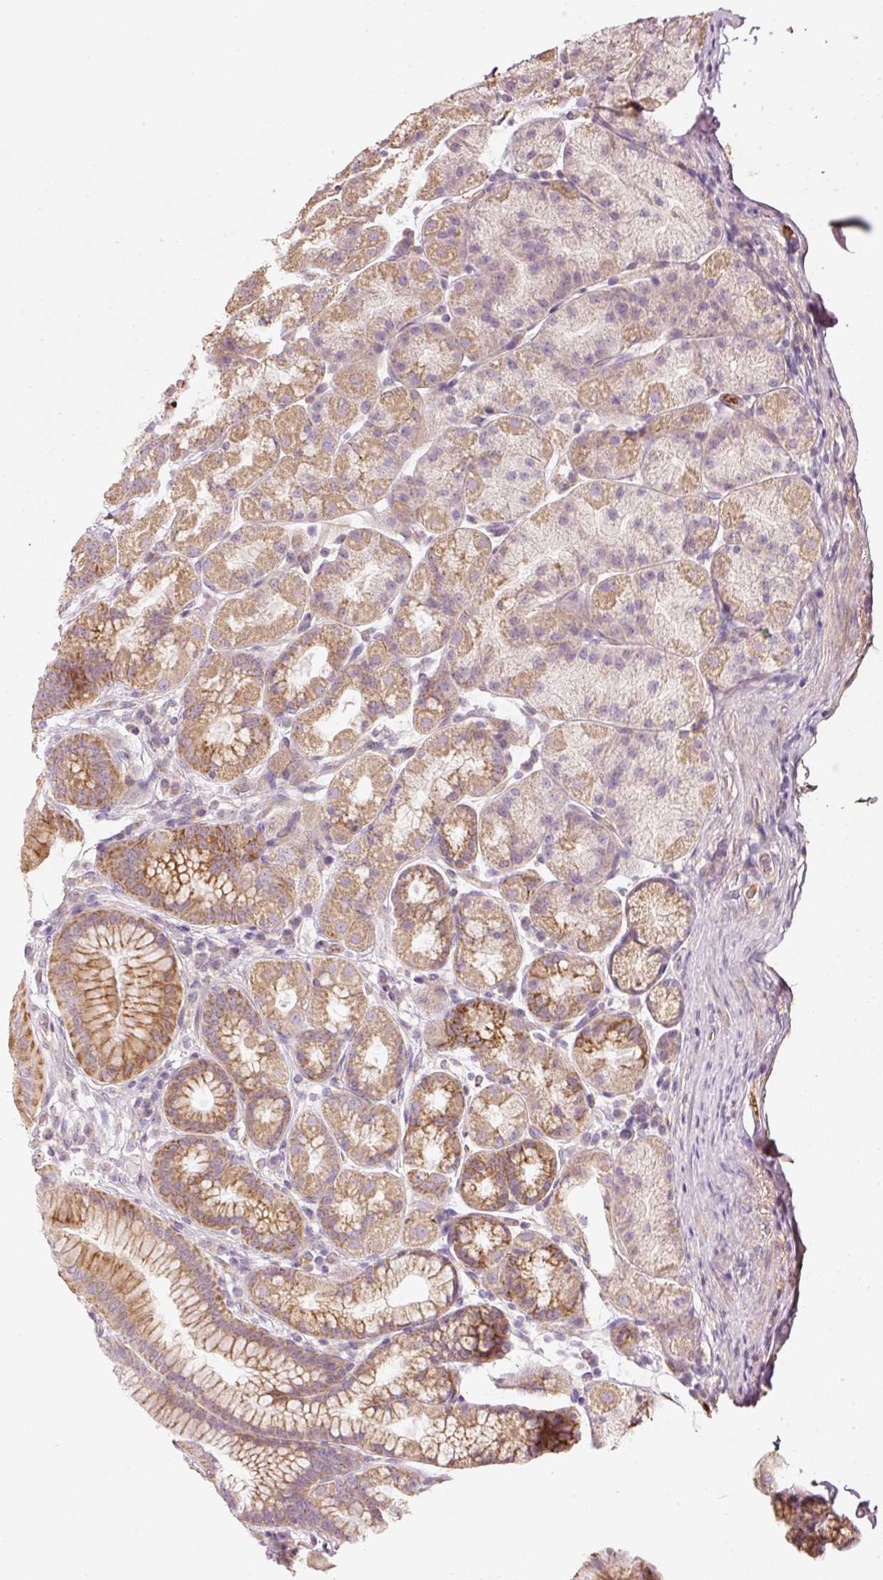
{"staining": {"intensity": "moderate", "quantity": "25%-75%", "location": "cytoplasmic/membranous"}, "tissue": "stomach", "cell_type": "Glandular cells", "image_type": "normal", "snomed": [{"axis": "morphology", "description": "Normal tissue, NOS"}, {"axis": "topography", "description": "Stomach, upper"}, {"axis": "topography", "description": "Stomach"}], "caption": "Moderate cytoplasmic/membranous protein positivity is identified in about 25%-75% of glandular cells in stomach. Nuclei are stained in blue.", "gene": "SERPING1", "patient": {"sex": "male", "age": 68}}